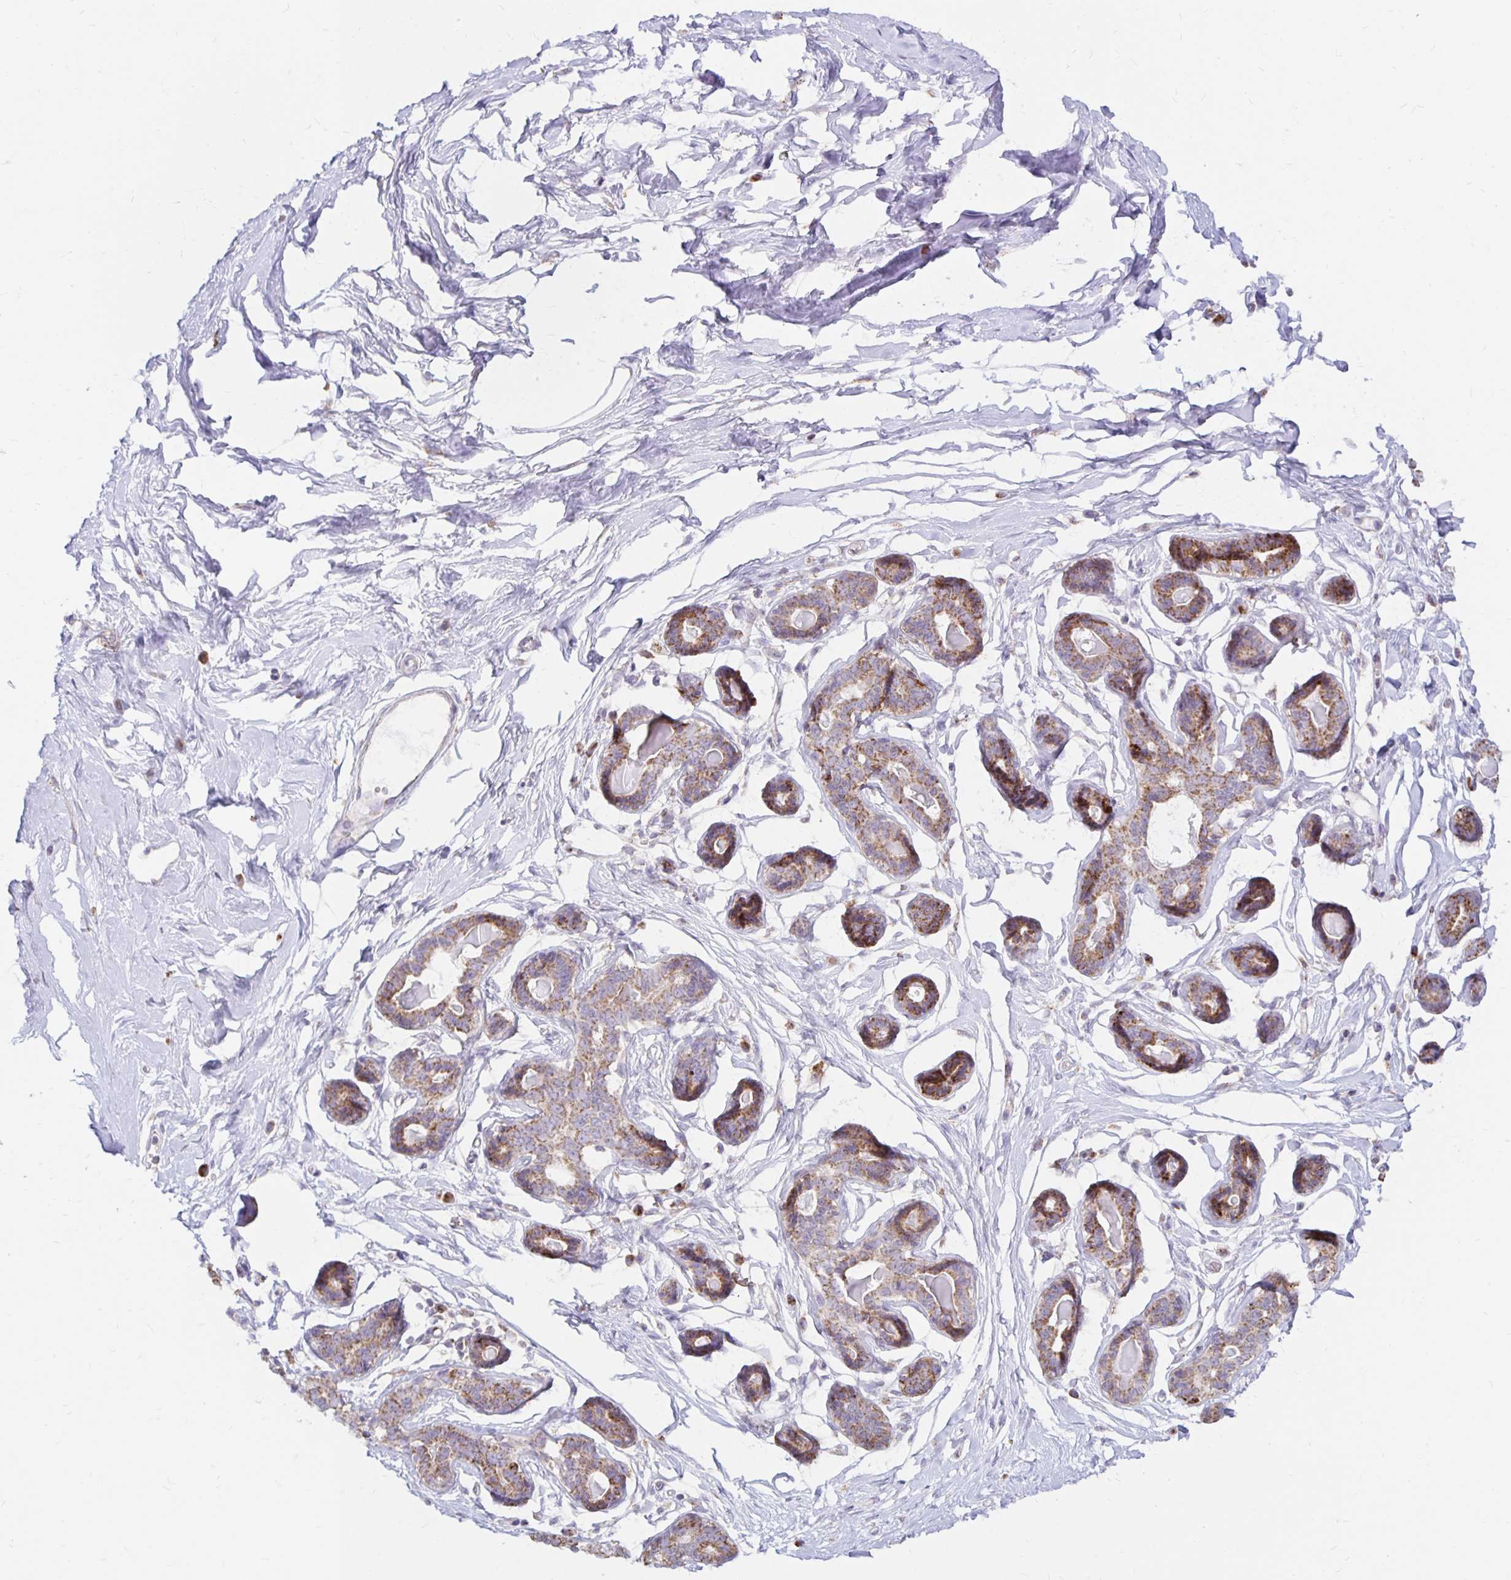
{"staining": {"intensity": "negative", "quantity": "none", "location": "none"}, "tissue": "breast", "cell_type": "Adipocytes", "image_type": "normal", "snomed": [{"axis": "morphology", "description": "Normal tissue, NOS"}, {"axis": "topography", "description": "Breast"}], "caption": "Immunohistochemical staining of unremarkable breast exhibits no significant expression in adipocytes.", "gene": "IER3", "patient": {"sex": "female", "age": 45}}